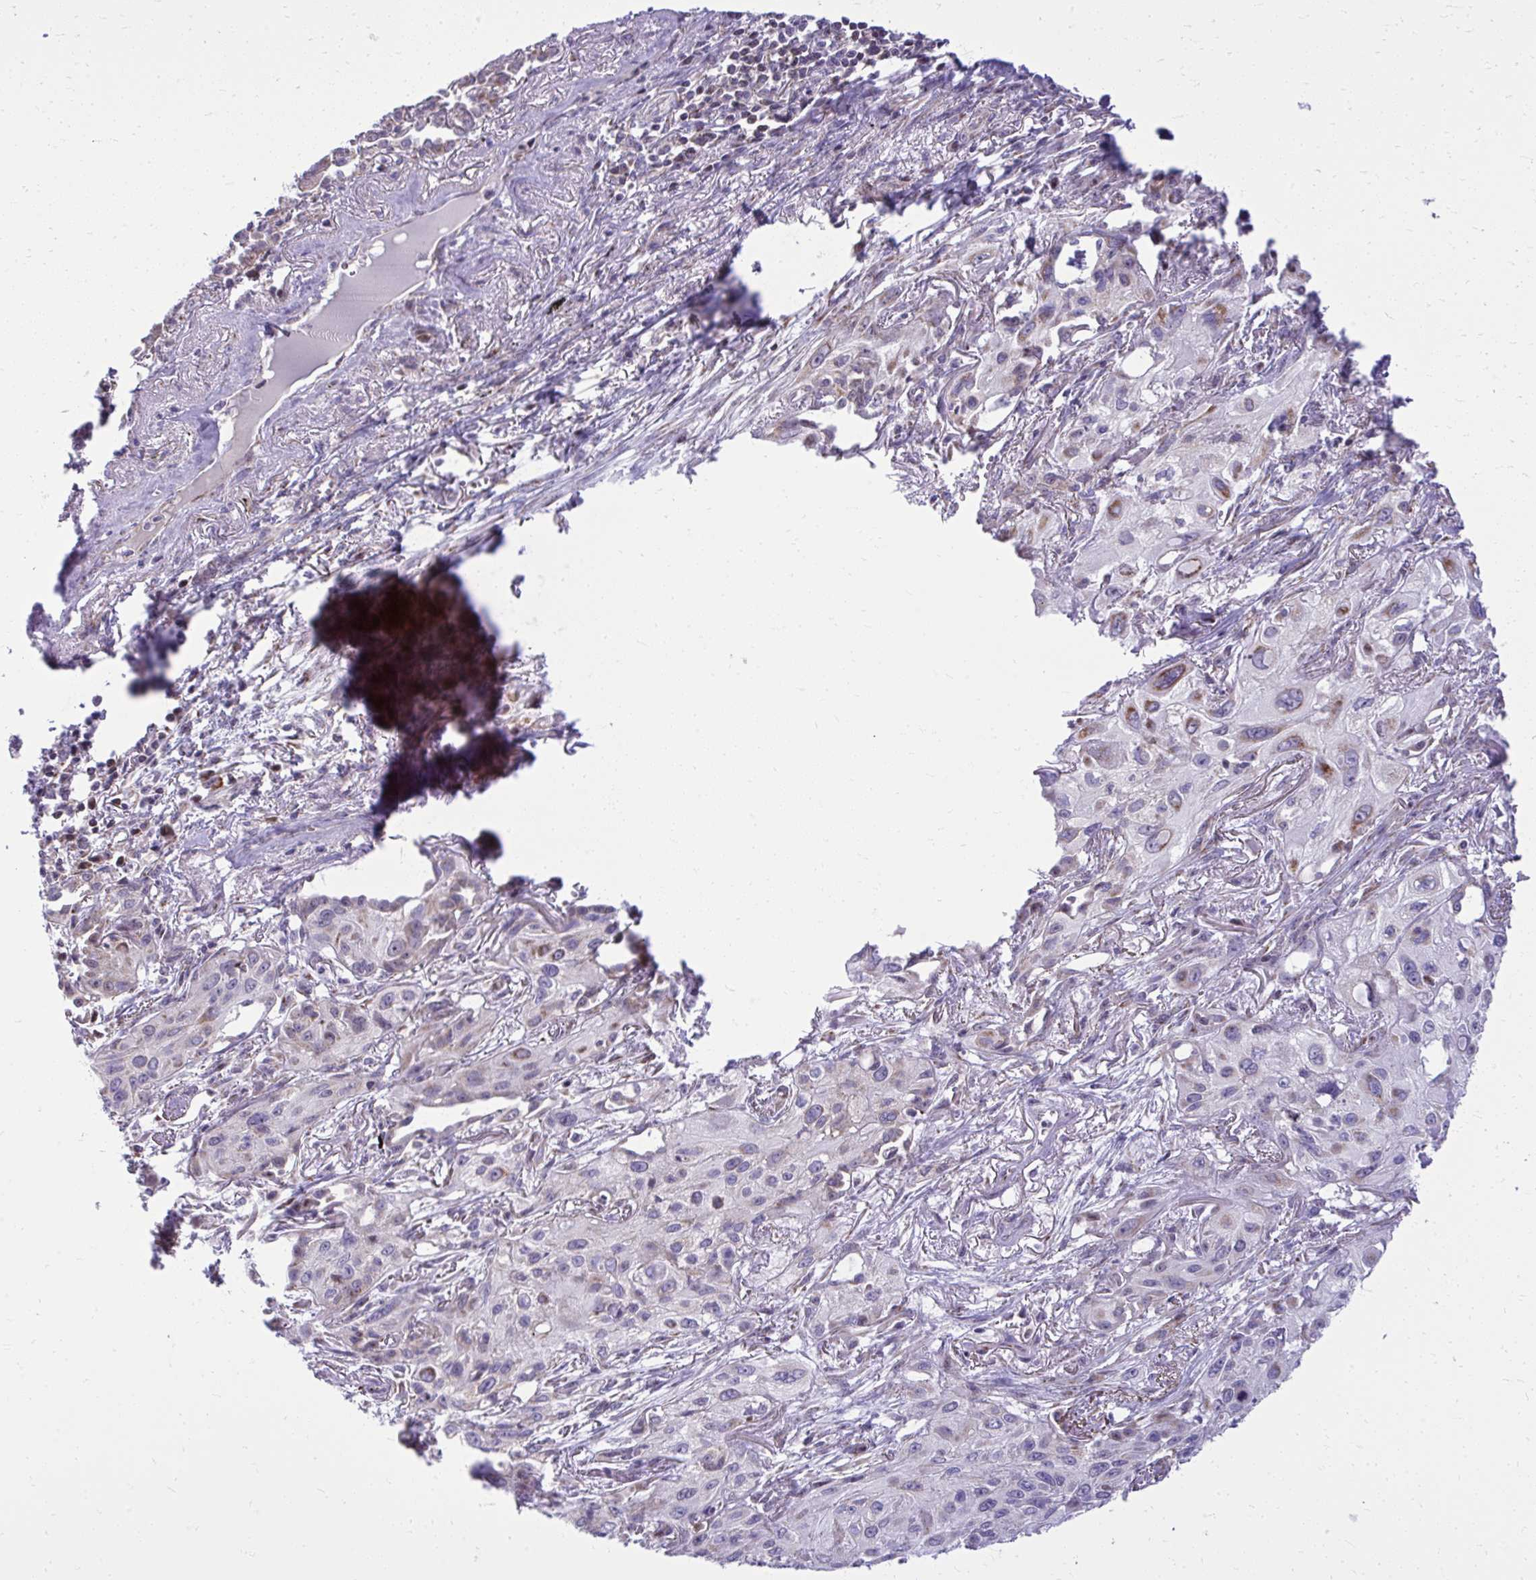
{"staining": {"intensity": "moderate", "quantity": "<25%", "location": "cytoplasmic/membranous"}, "tissue": "lung cancer", "cell_type": "Tumor cells", "image_type": "cancer", "snomed": [{"axis": "morphology", "description": "Squamous cell carcinoma, NOS"}, {"axis": "topography", "description": "Lung"}], "caption": "There is low levels of moderate cytoplasmic/membranous positivity in tumor cells of squamous cell carcinoma (lung), as demonstrated by immunohistochemical staining (brown color).", "gene": "GPRIN3", "patient": {"sex": "male", "age": 71}}